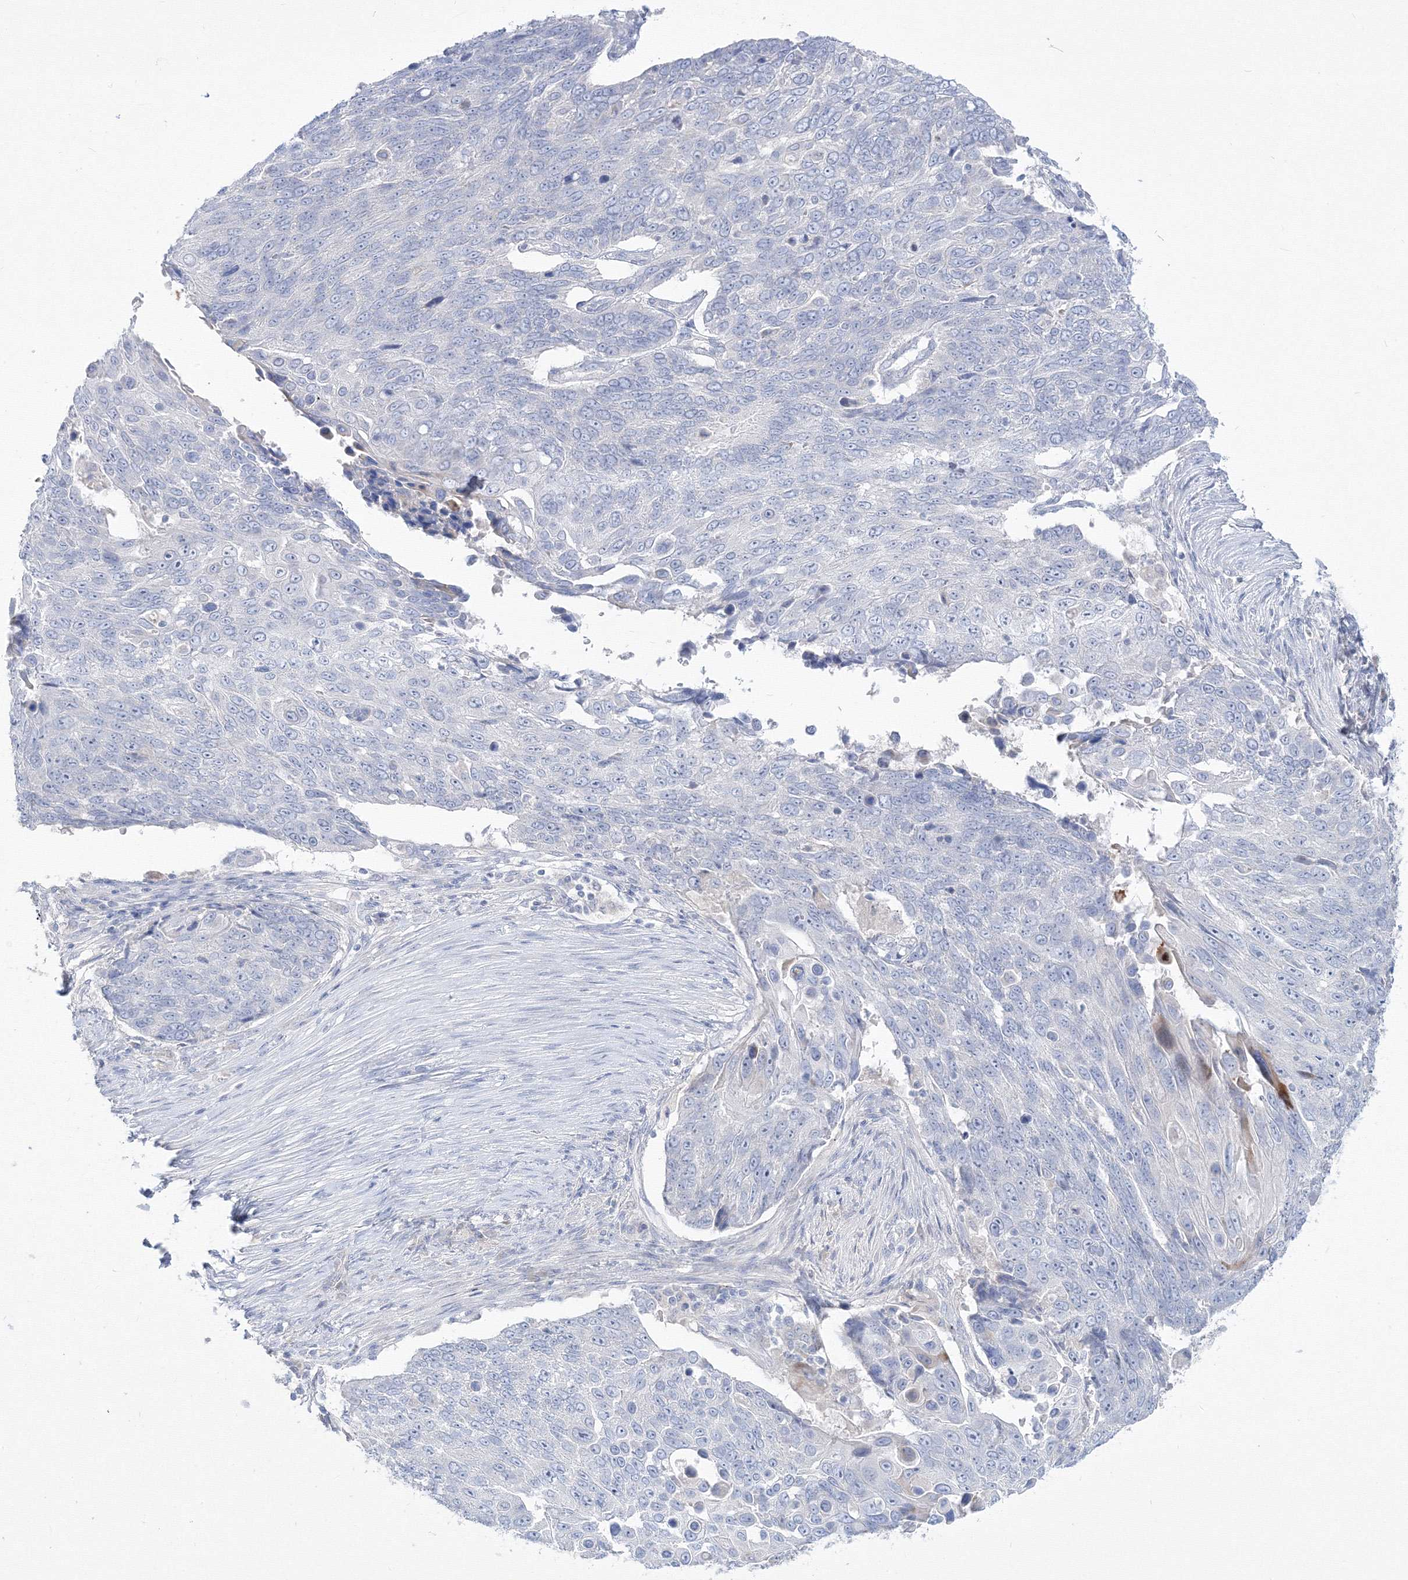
{"staining": {"intensity": "negative", "quantity": "none", "location": "none"}, "tissue": "lung cancer", "cell_type": "Tumor cells", "image_type": "cancer", "snomed": [{"axis": "morphology", "description": "Squamous cell carcinoma, NOS"}, {"axis": "topography", "description": "Lung"}], "caption": "DAB immunohistochemical staining of human lung cancer (squamous cell carcinoma) exhibits no significant expression in tumor cells.", "gene": "FBXL8", "patient": {"sex": "male", "age": 66}}